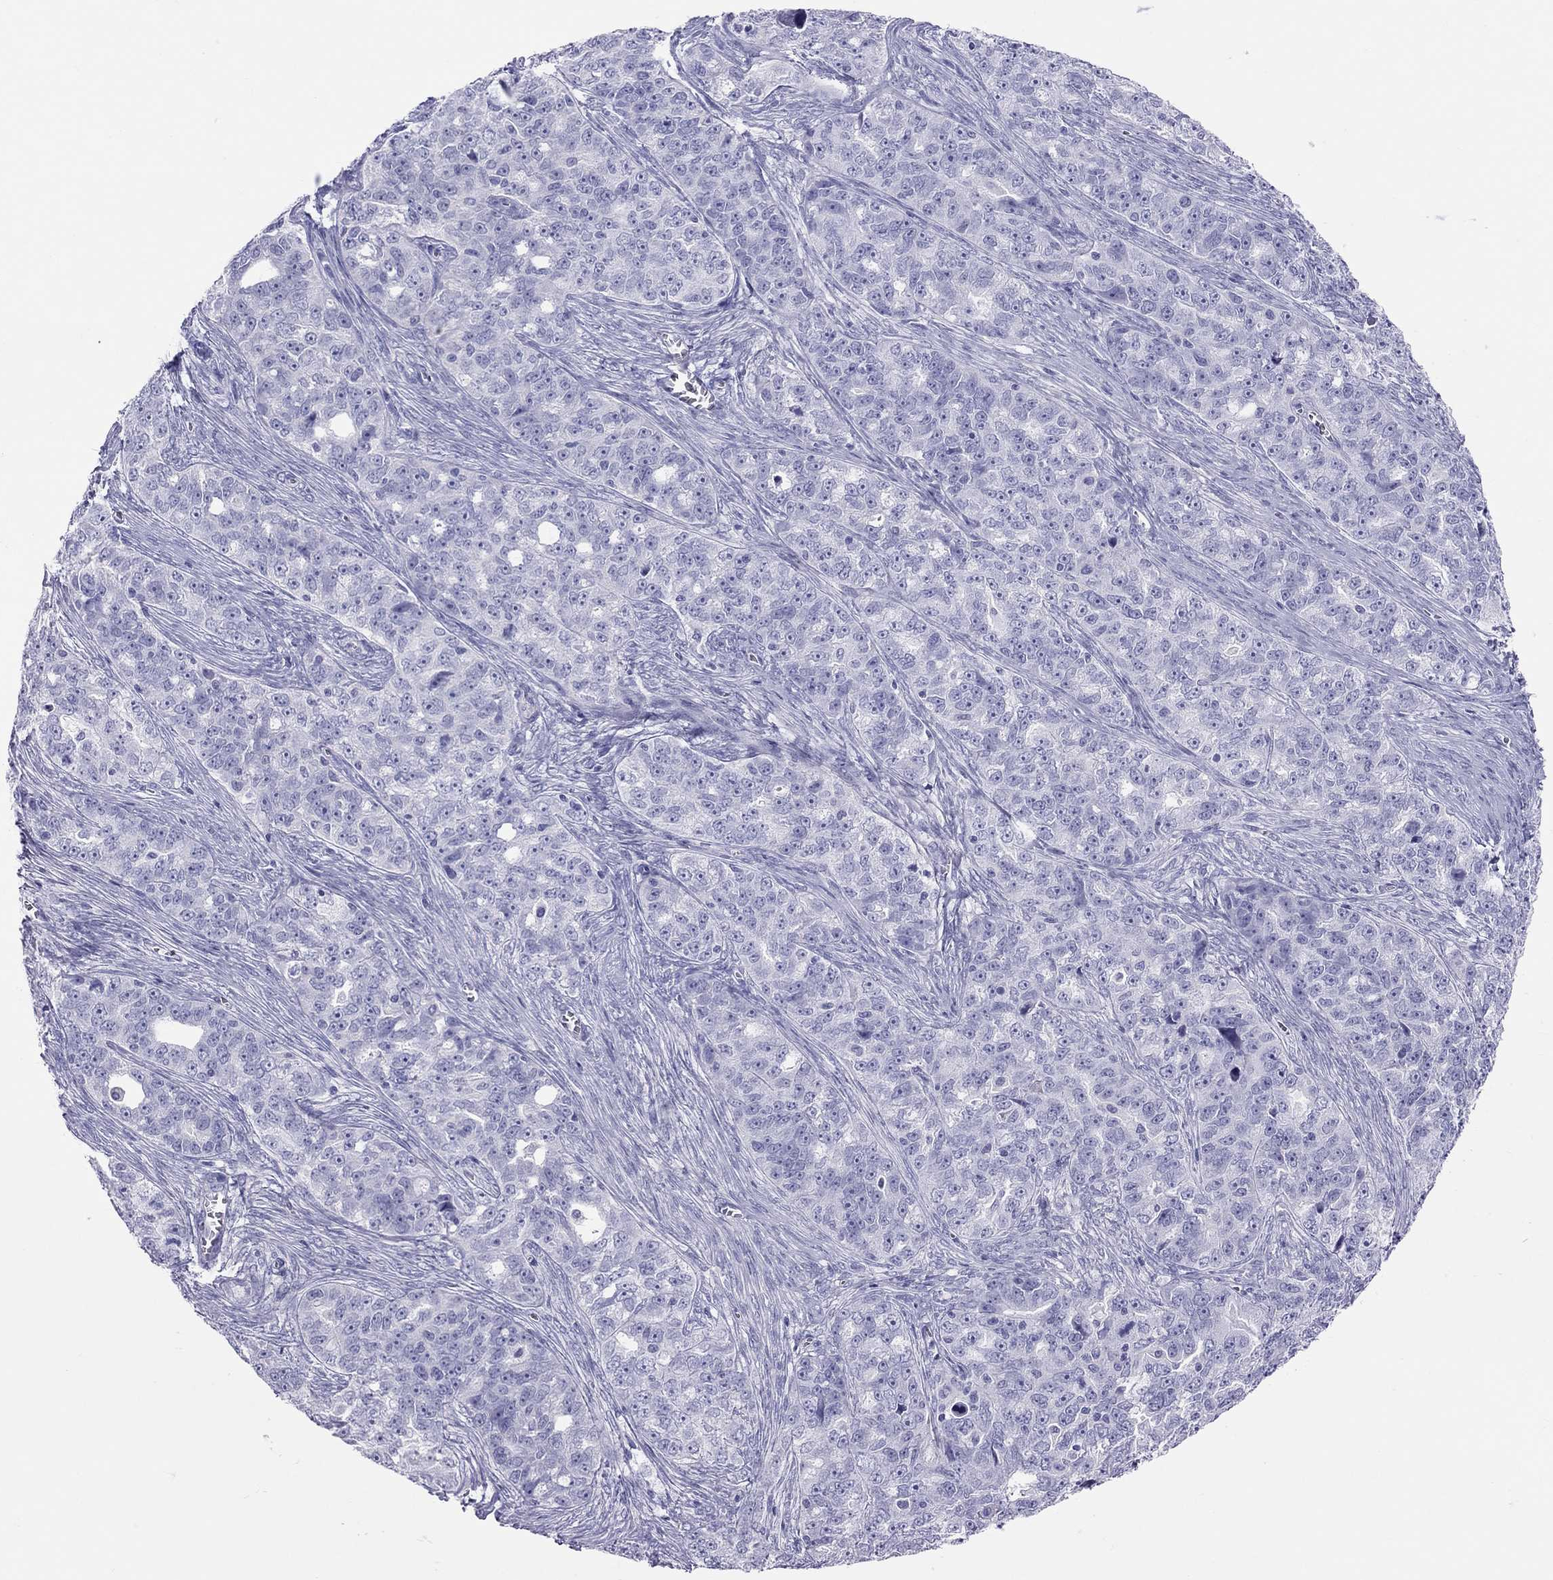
{"staining": {"intensity": "negative", "quantity": "none", "location": "none"}, "tissue": "ovarian cancer", "cell_type": "Tumor cells", "image_type": "cancer", "snomed": [{"axis": "morphology", "description": "Cystadenocarcinoma, serous, NOS"}, {"axis": "topography", "description": "Ovary"}], "caption": "Histopathology image shows no significant protein positivity in tumor cells of ovarian cancer (serous cystadenocarcinoma).", "gene": "PSMB11", "patient": {"sex": "female", "age": 51}}